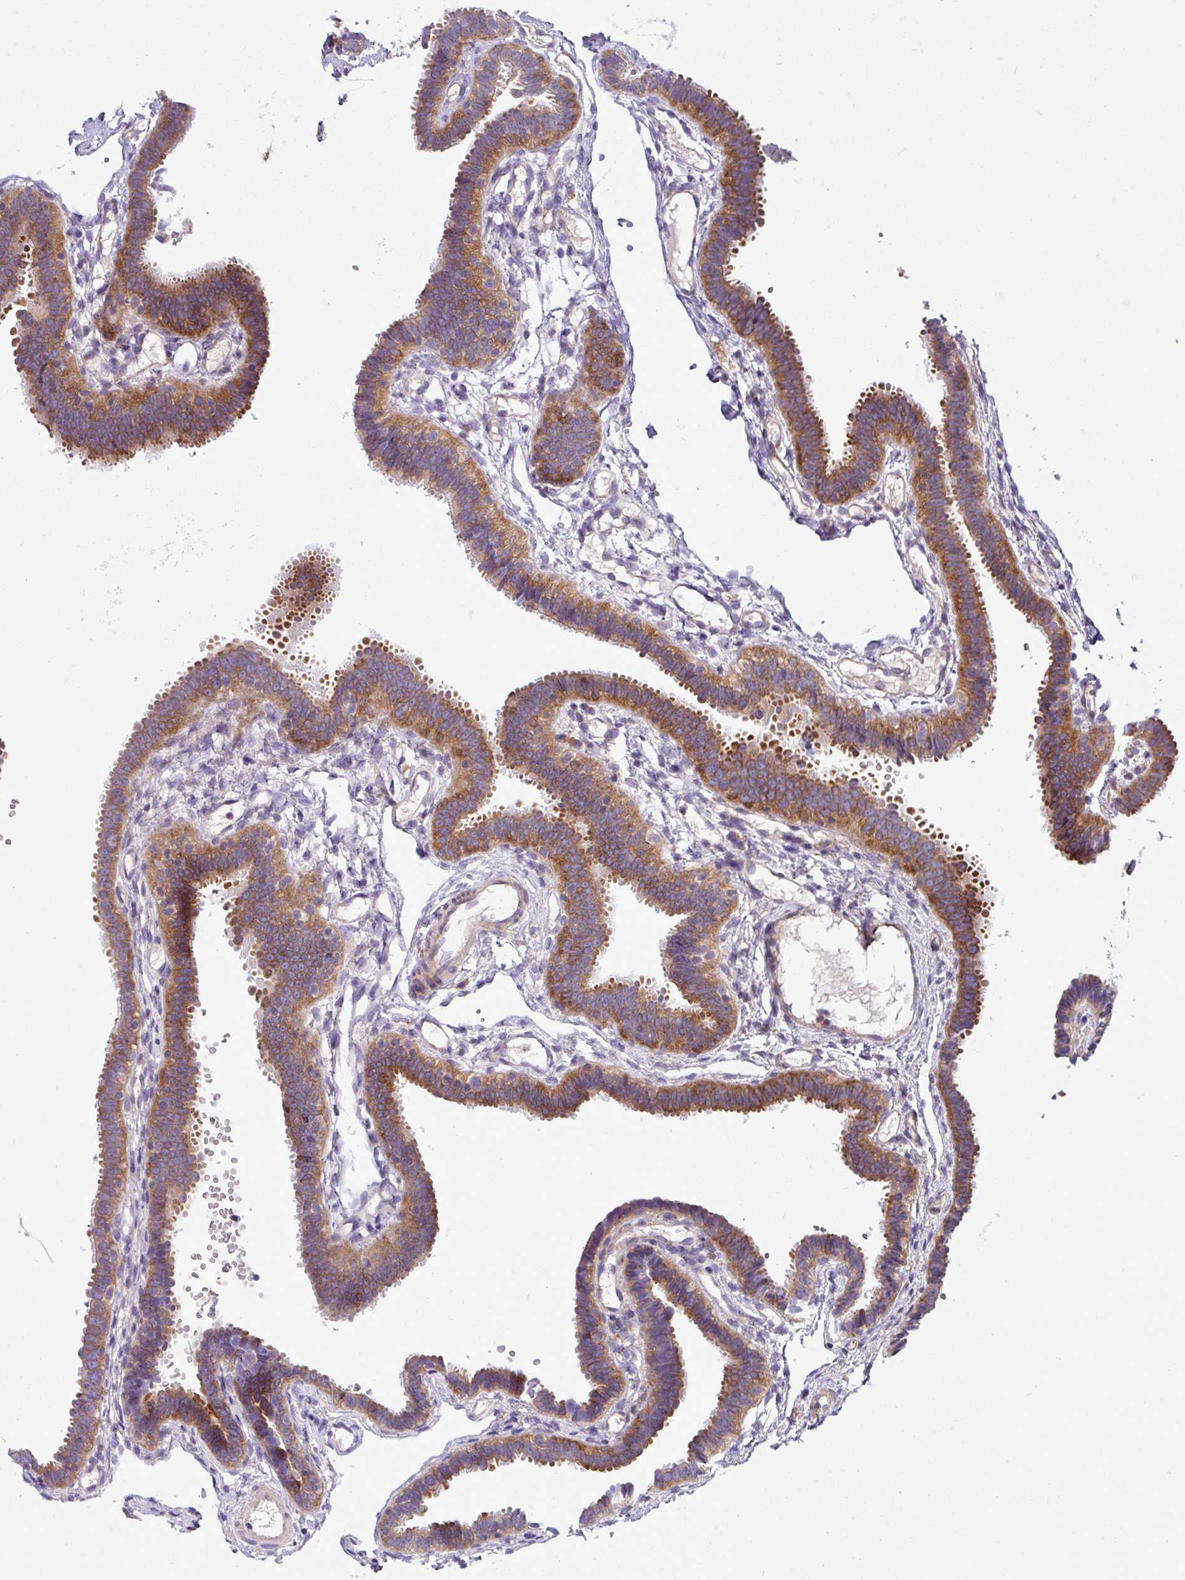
{"staining": {"intensity": "moderate", "quantity": ">75%", "location": "cytoplasmic/membranous"}, "tissue": "fallopian tube", "cell_type": "Glandular cells", "image_type": "normal", "snomed": [{"axis": "morphology", "description": "Normal tissue, NOS"}, {"axis": "topography", "description": "Fallopian tube"}], "caption": "Unremarkable fallopian tube was stained to show a protein in brown. There is medium levels of moderate cytoplasmic/membranous staining in about >75% of glandular cells.", "gene": "MROH2A", "patient": {"sex": "female", "age": 37}}